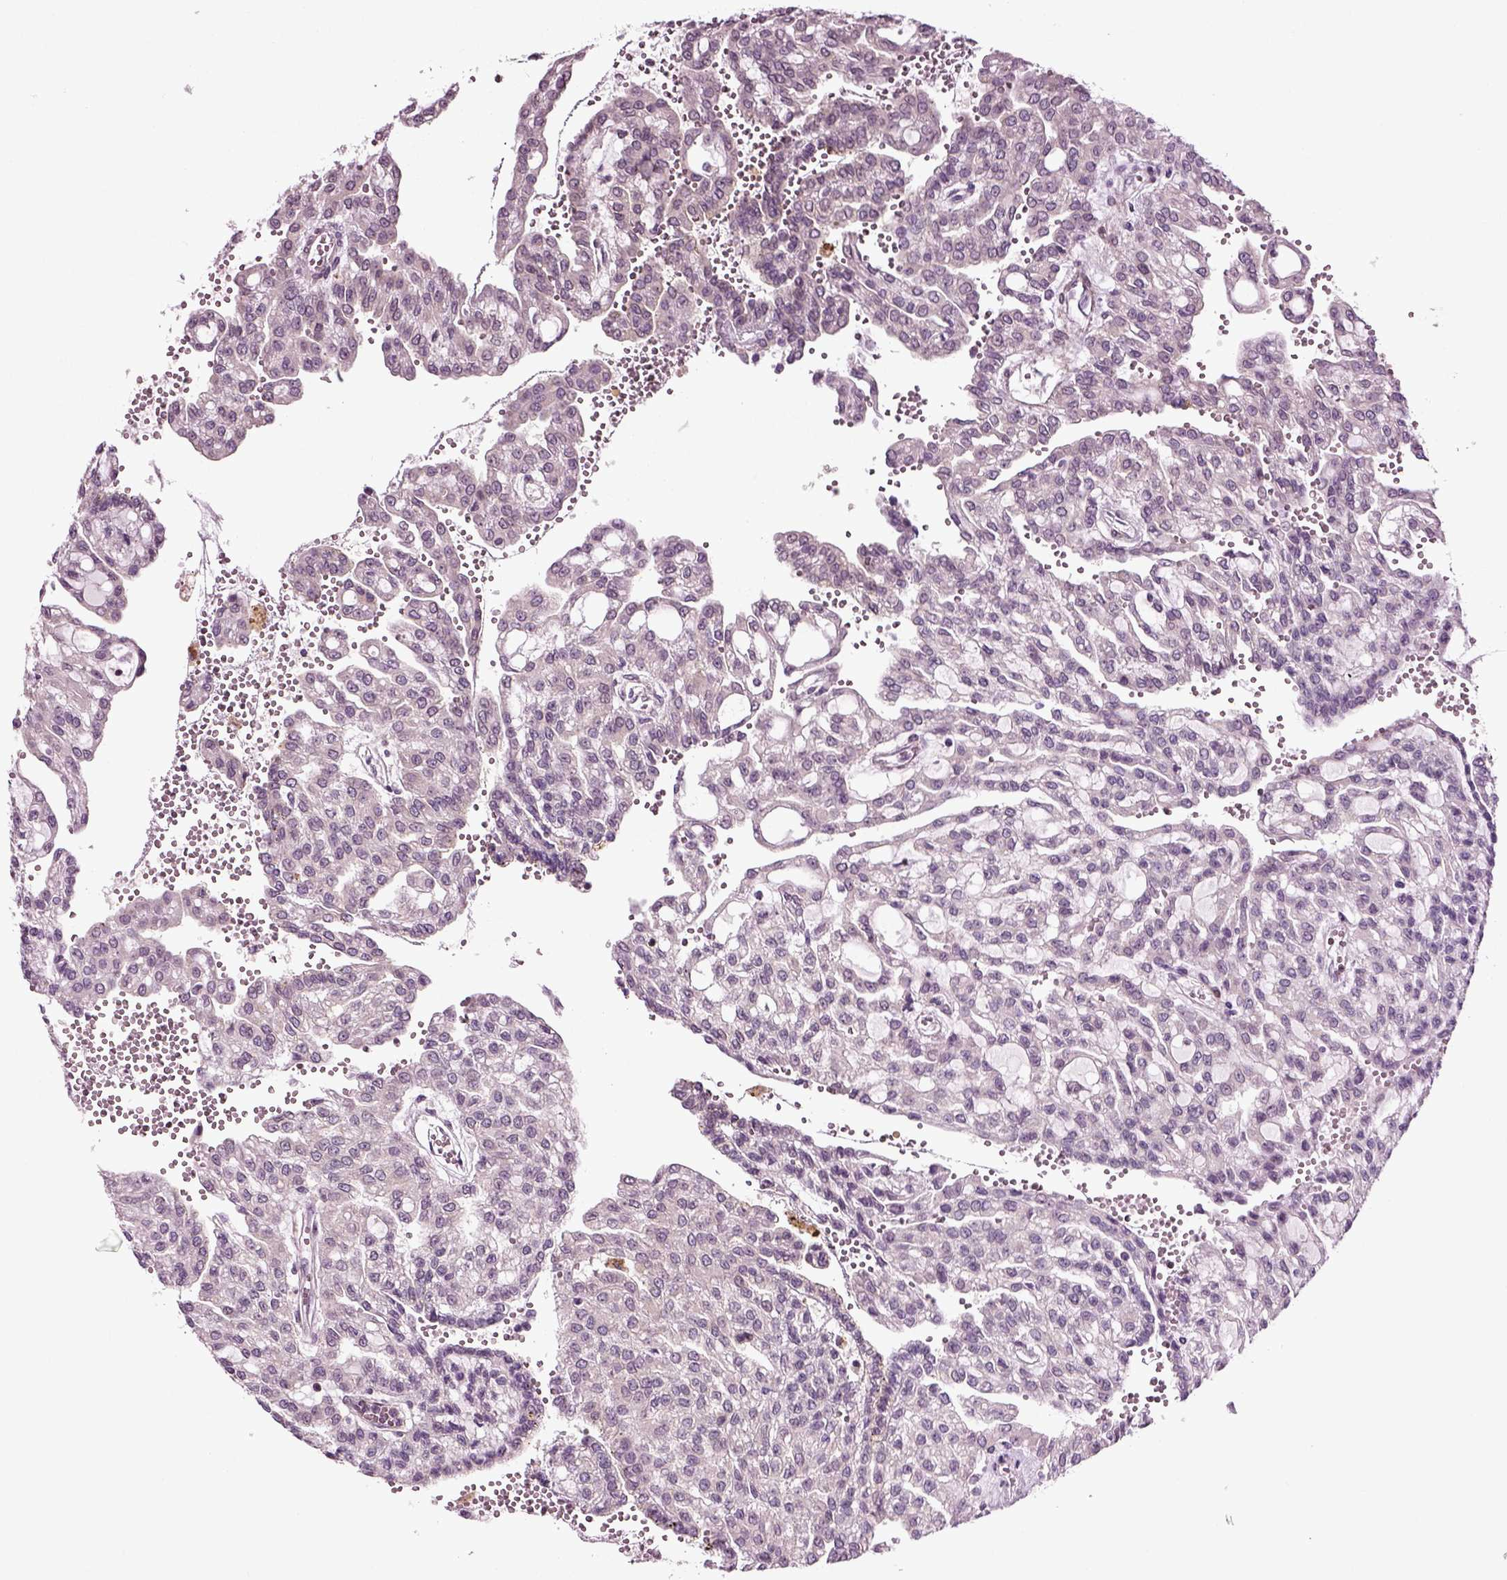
{"staining": {"intensity": "negative", "quantity": "none", "location": "none"}, "tissue": "renal cancer", "cell_type": "Tumor cells", "image_type": "cancer", "snomed": [{"axis": "morphology", "description": "Adenocarcinoma, NOS"}, {"axis": "topography", "description": "Kidney"}], "caption": "Adenocarcinoma (renal) was stained to show a protein in brown. There is no significant positivity in tumor cells.", "gene": "KNSTRN", "patient": {"sex": "male", "age": 63}}